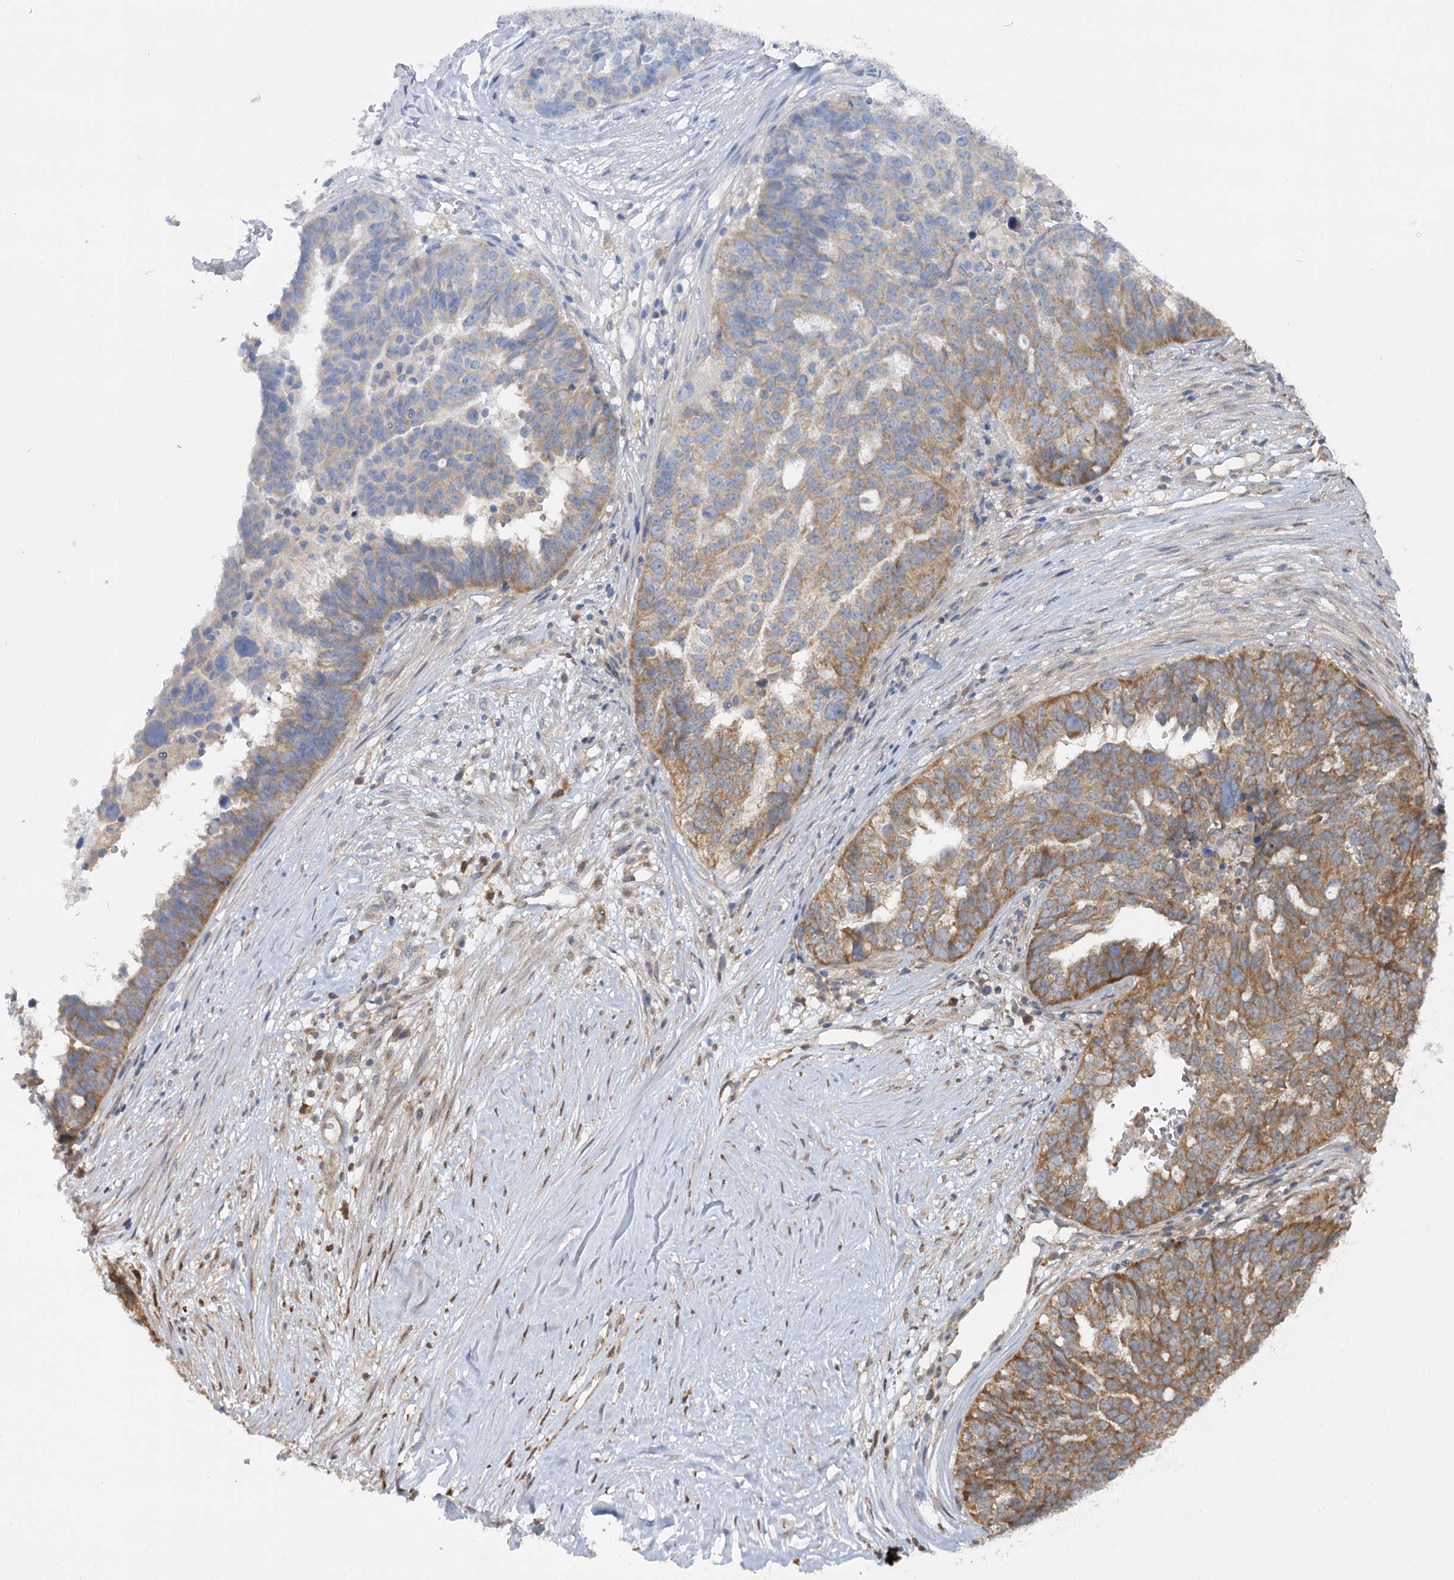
{"staining": {"intensity": "moderate", "quantity": ">75%", "location": "cytoplasmic/membranous"}, "tissue": "ovarian cancer", "cell_type": "Tumor cells", "image_type": "cancer", "snomed": [{"axis": "morphology", "description": "Cystadenocarcinoma, serous, NOS"}, {"axis": "topography", "description": "Ovary"}], "caption": "Immunohistochemistry (IHC) of human ovarian cancer (serous cystadenocarcinoma) displays medium levels of moderate cytoplasmic/membranous positivity in about >75% of tumor cells.", "gene": "C12orf4", "patient": {"sex": "female", "age": 59}}